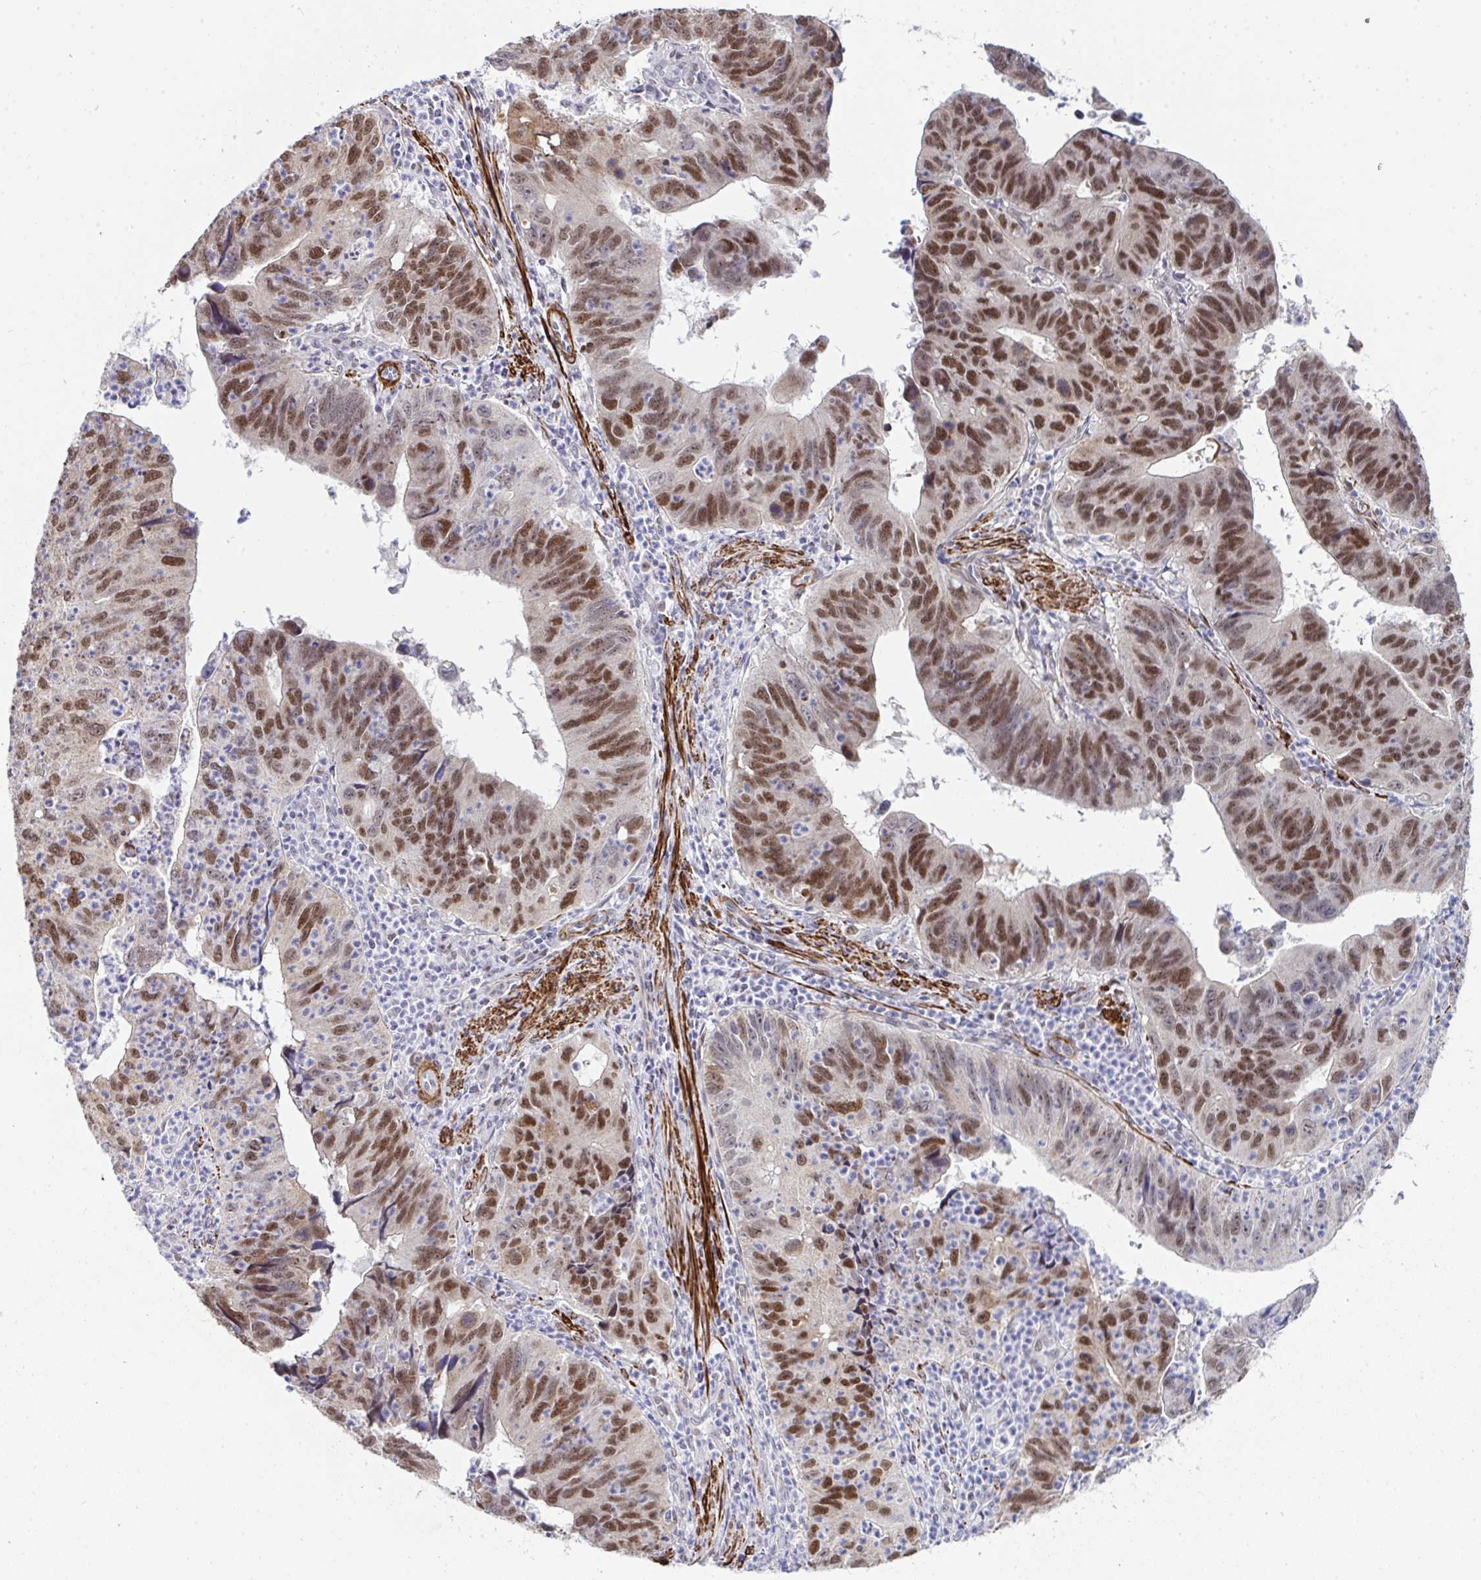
{"staining": {"intensity": "moderate", "quantity": ">75%", "location": "nuclear"}, "tissue": "stomach cancer", "cell_type": "Tumor cells", "image_type": "cancer", "snomed": [{"axis": "morphology", "description": "Adenocarcinoma, NOS"}, {"axis": "topography", "description": "Stomach"}], "caption": "An IHC image of neoplastic tissue is shown. Protein staining in brown highlights moderate nuclear positivity in stomach adenocarcinoma within tumor cells.", "gene": "GINS2", "patient": {"sex": "male", "age": 59}}